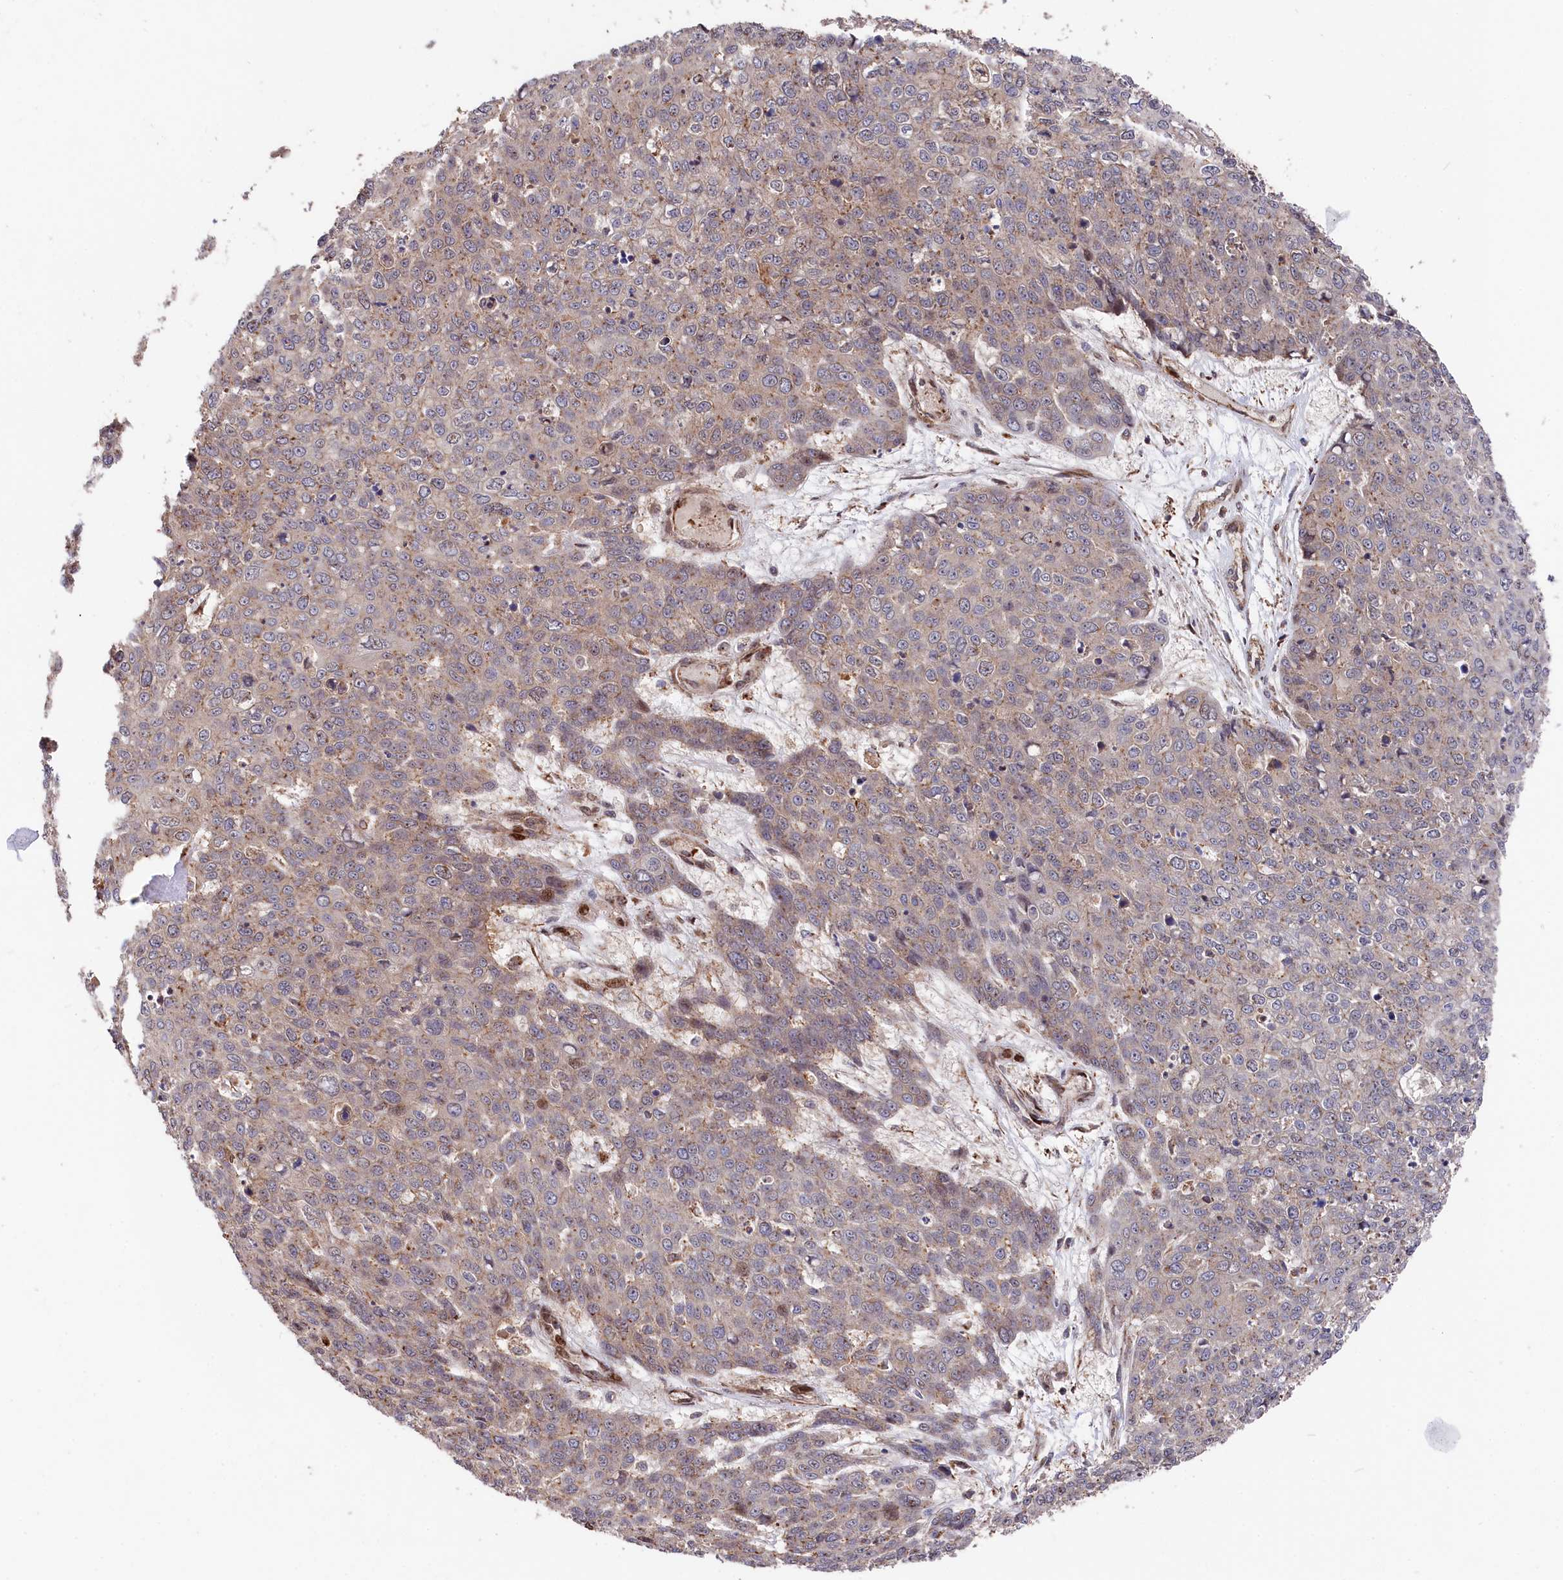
{"staining": {"intensity": "weak", "quantity": "<25%", "location": "cytoplasmic/membranous"}, "tissue": "skin cancer", "cell_type": "Tumor cells", "image_type": "cancer", "snomed": [{"axis": "morphology", "description": "Squamous cell carcinoma, NOS"}, {"axis": "topography", "description": "Skin"}], "caption": "This is a image of immunohistochemistry staining of skin squamous cell carcinoma, which shows no positivity in tumor cells.", "gene": "TNKS1BP1", "patient": {"sex": "male", "age": 71}}